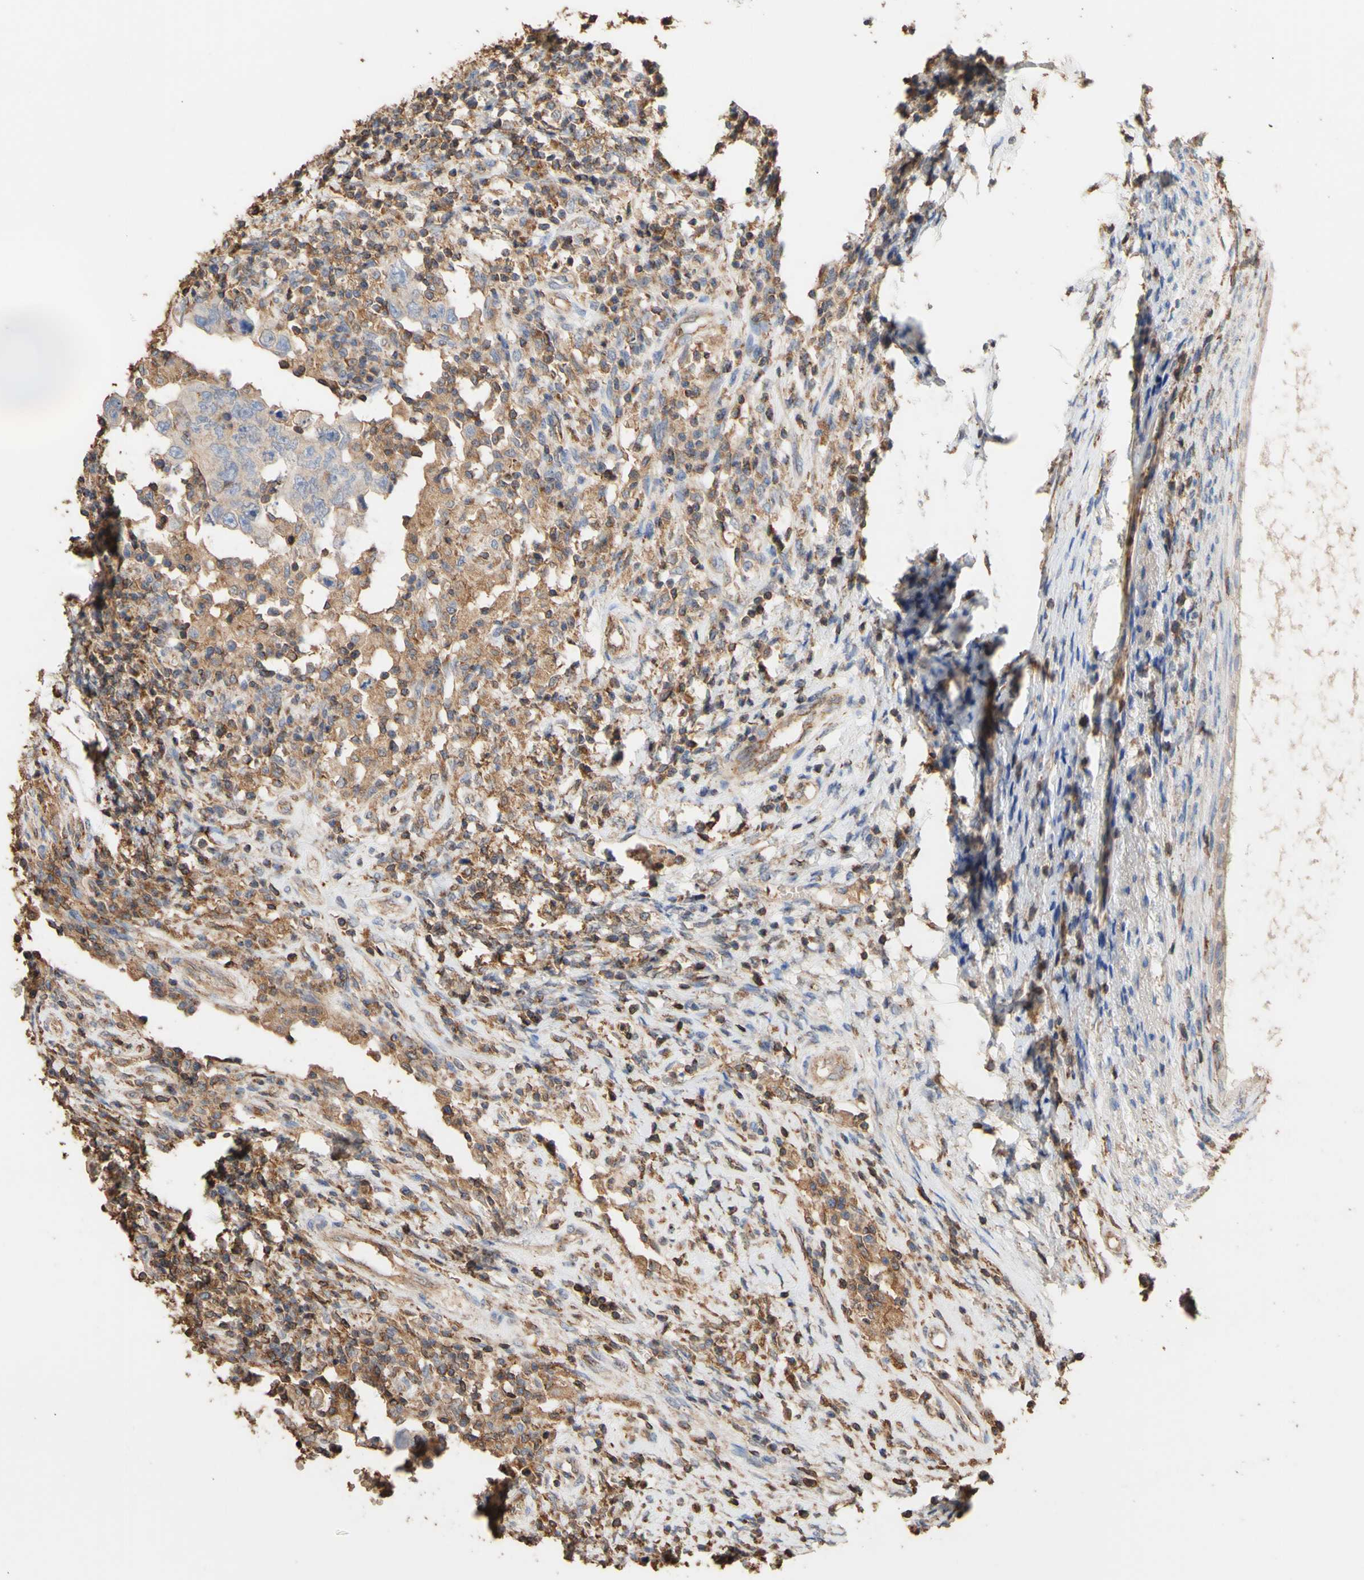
{"staining": {"intensity": "weak", "quantity": ">75%", "location": "cytoplasmic/membranous"}, "tissue": "testis cancer", "cell_type": "Tumor cells", "image_type": "cancer", "snomed": [{"axis": "morphology", "description": "Carcinoma, Embryonal, NOS"}, {"axis": "topography", "description": "Testis"}], "caption": "DAB (3,3'-diaminobenzidine) immunohistochemical staining of human testis cancer demonstrates weak cytoplasmic/membranous protein positivity in approximately >75% of tumor cells.", "gene": "ALDH9A1", "patient": {"sex": "male", "age": 26}}